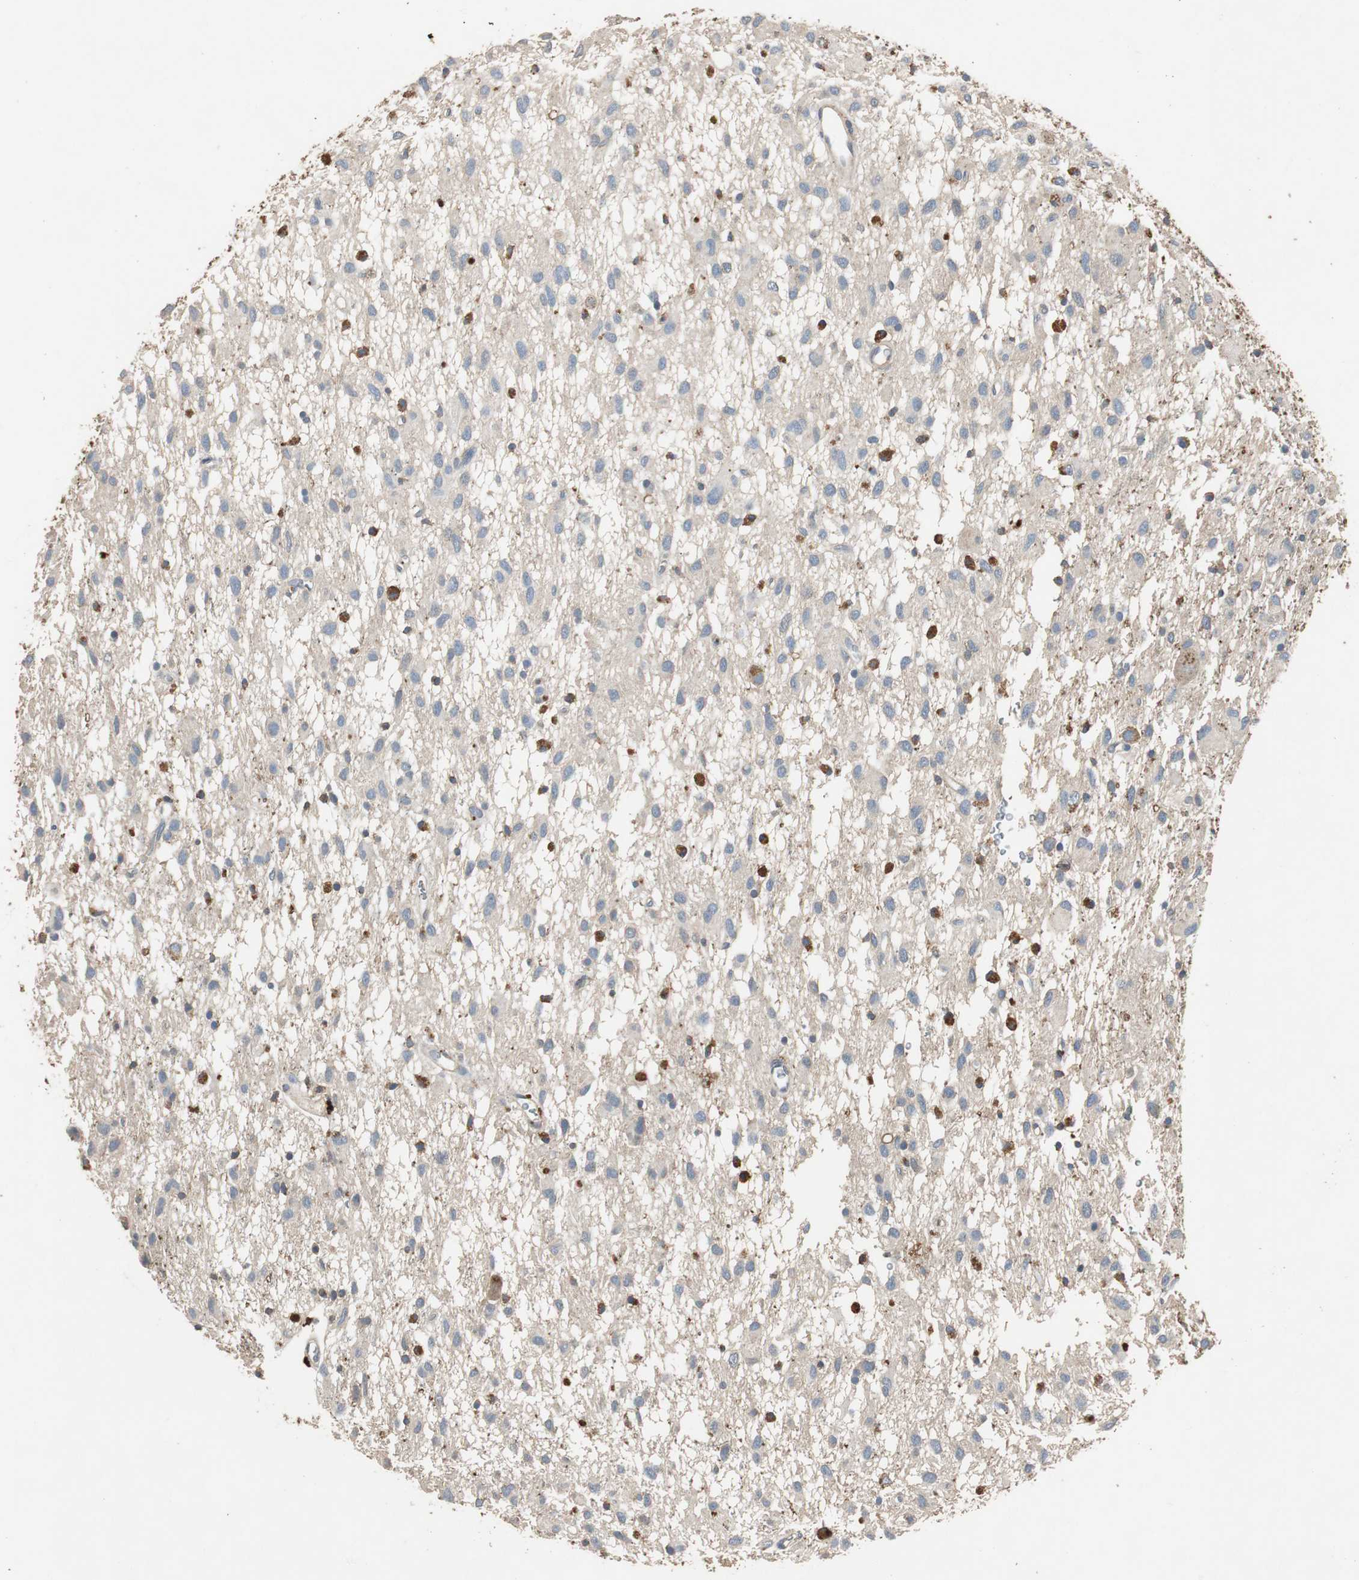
{"staining": {"intensity": "weak", "quantity": "<25%", "location": "cytoplasmic/membranous"}, "tissue": "glioma", "cell_type": "Tumor cells", "image_type": "cancer", "snomed": [{"axis": "morphology", "description": "Glioma, malignant, Low grade"}, {"axis": "topography", "description": "Brain"}], "caption": "Glioma was stained to show a protein in brown. There is no significant staining in tumor cells.", "gene": "TNFRSF14", "patient": {"sex": "male", "age": 77}}